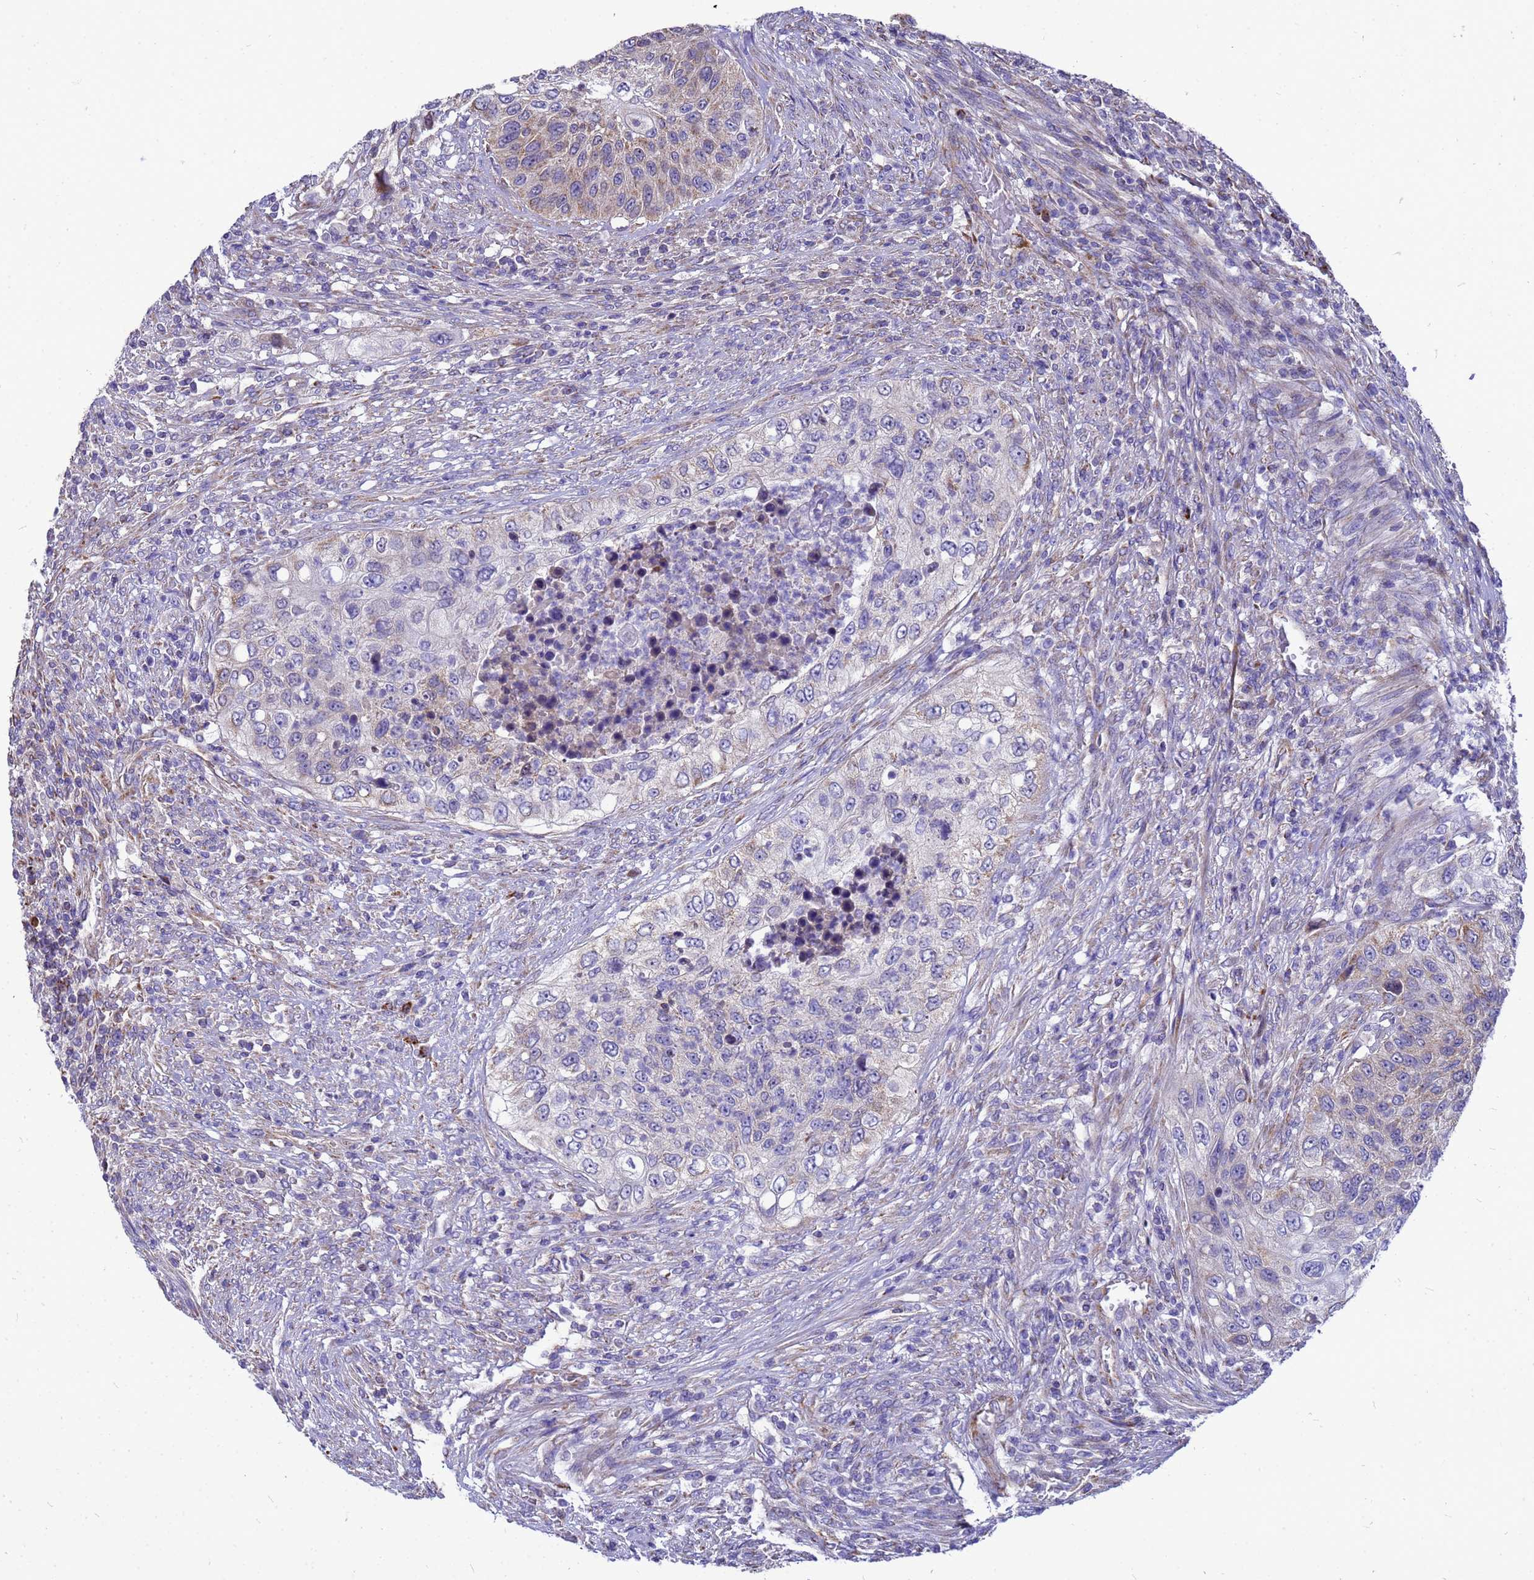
{"staining": {"intensity": "weak", "quantity": "<25%", "location": "cytoplasmic/membranous"}, "tissue": "urothelial cancer", "cell_type": "Tumor cells", "image_type": "cancer", "snomed": [{"axis": "morphology", "description": "Urothelial carcinoma, High grade"}, {"axis": "topography", "description": "Urinary bladder"}], "caption": "Immunohistochemical staining of human high-grade urothelial carcinoma shows no significant staining in tumor cells.", "gene": "CMC4", "patient": {"sex": "female", "age": 60}}